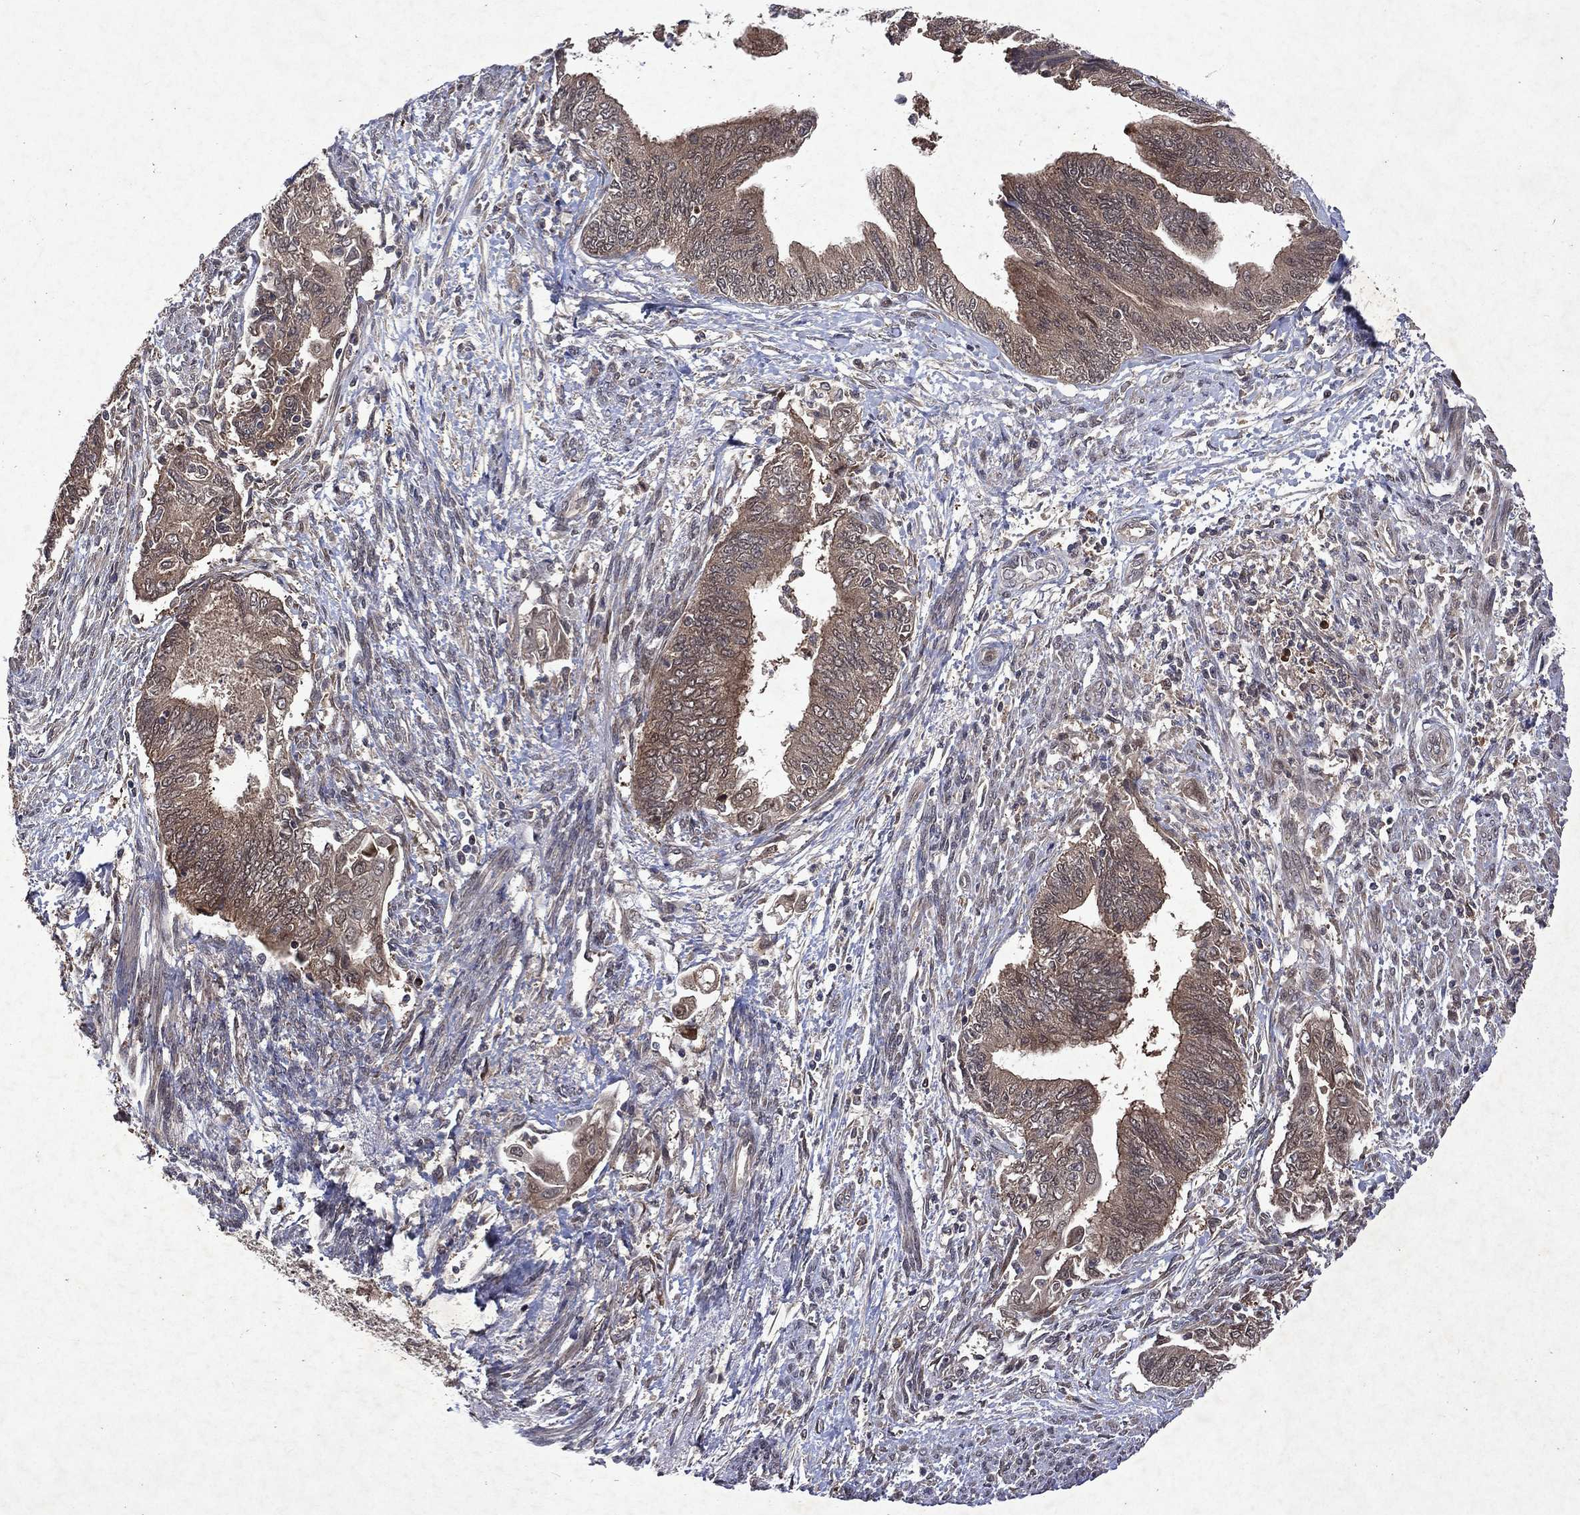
{"staining": {"intensity": "moderate", "quantity": ">75%", "location": "cytoplasmic/membranous"}, "tissue": "endometrial cancer", "cell_type": "Tumor cells", "image_type": "cancer", "snomed": [{"axis": "morphology", "description": "Adenocarcinoma, NOS"}, {"axis": "topography", "description": "Endometrium"}], "caption": "IHC staining of adenocarcinoma (endometrial), which demonstrates medium levels of moderate cytoplasmic/membranous staining in about >75% of tumor cells indicating moderate cytoplasmic/membranous protein staining. The staining was performed using DAB (3,3'-diaminobenzidine) (brown) for protein detection and nuclei were counterstained in hematoxylin (blue).", "gene": "MTAP", "patient": {"sex": "female", "age": 65}}